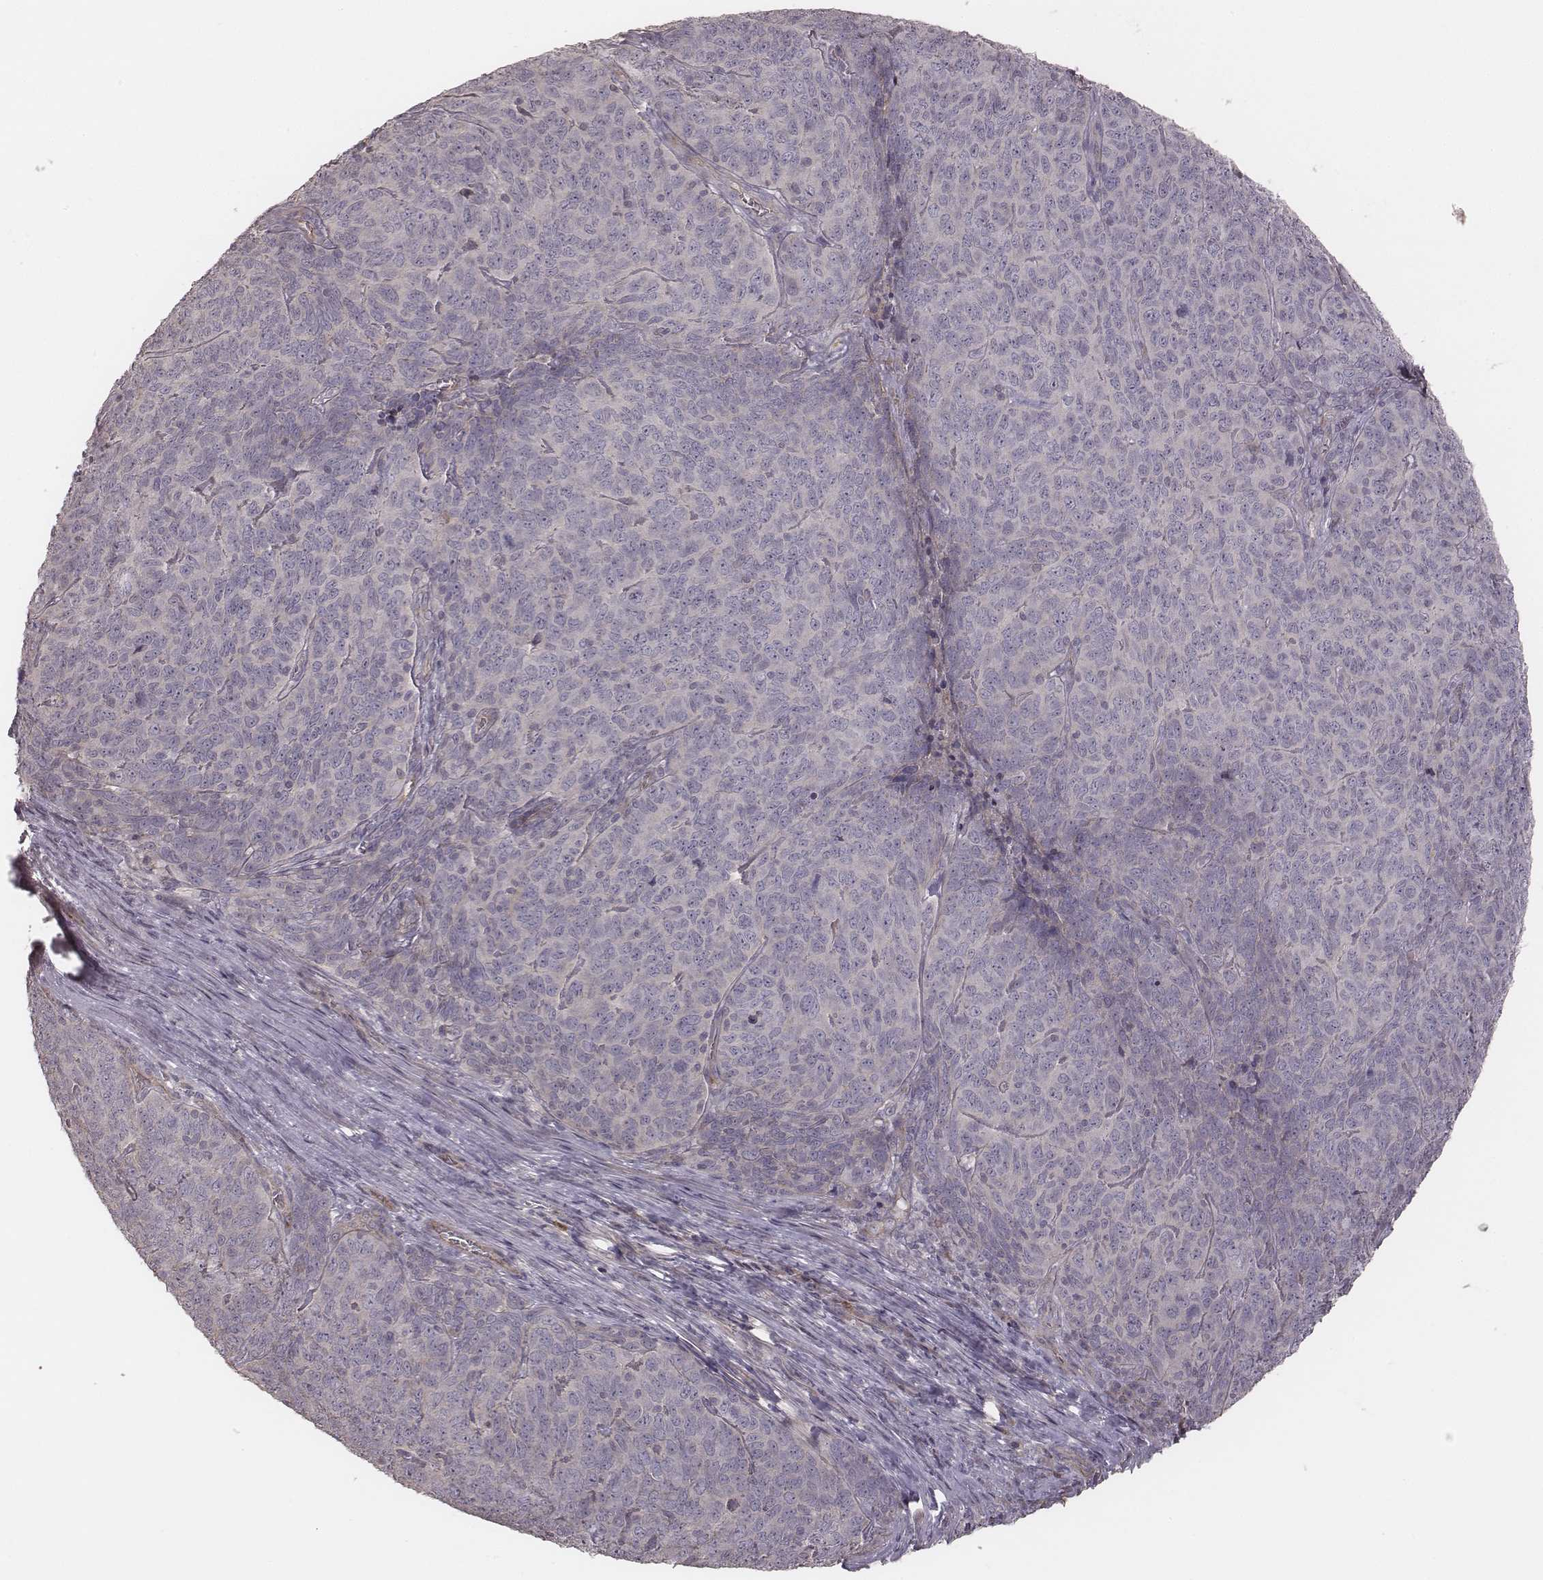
{"staining": {"intensity": "negative", "quantity": "none", "location": "none"}, "tissue": "skin cancer", "cell_type": "Tumor cells", "image_type": "cancer", "snomed": [{"axis": "morphology", "description": "Squamous cell carcinoma, NOS"}, {"axis": "topography", "description": "Skin"}, {"axis": "topography", "description": "Anal"}], "caption": "Photomicrograph shows no protein positivity in tumor cells of squamous cell carcinoma (skin) tissue.", "gene": "OTOGL", "patient": {"sex": "female", "age": 51}}